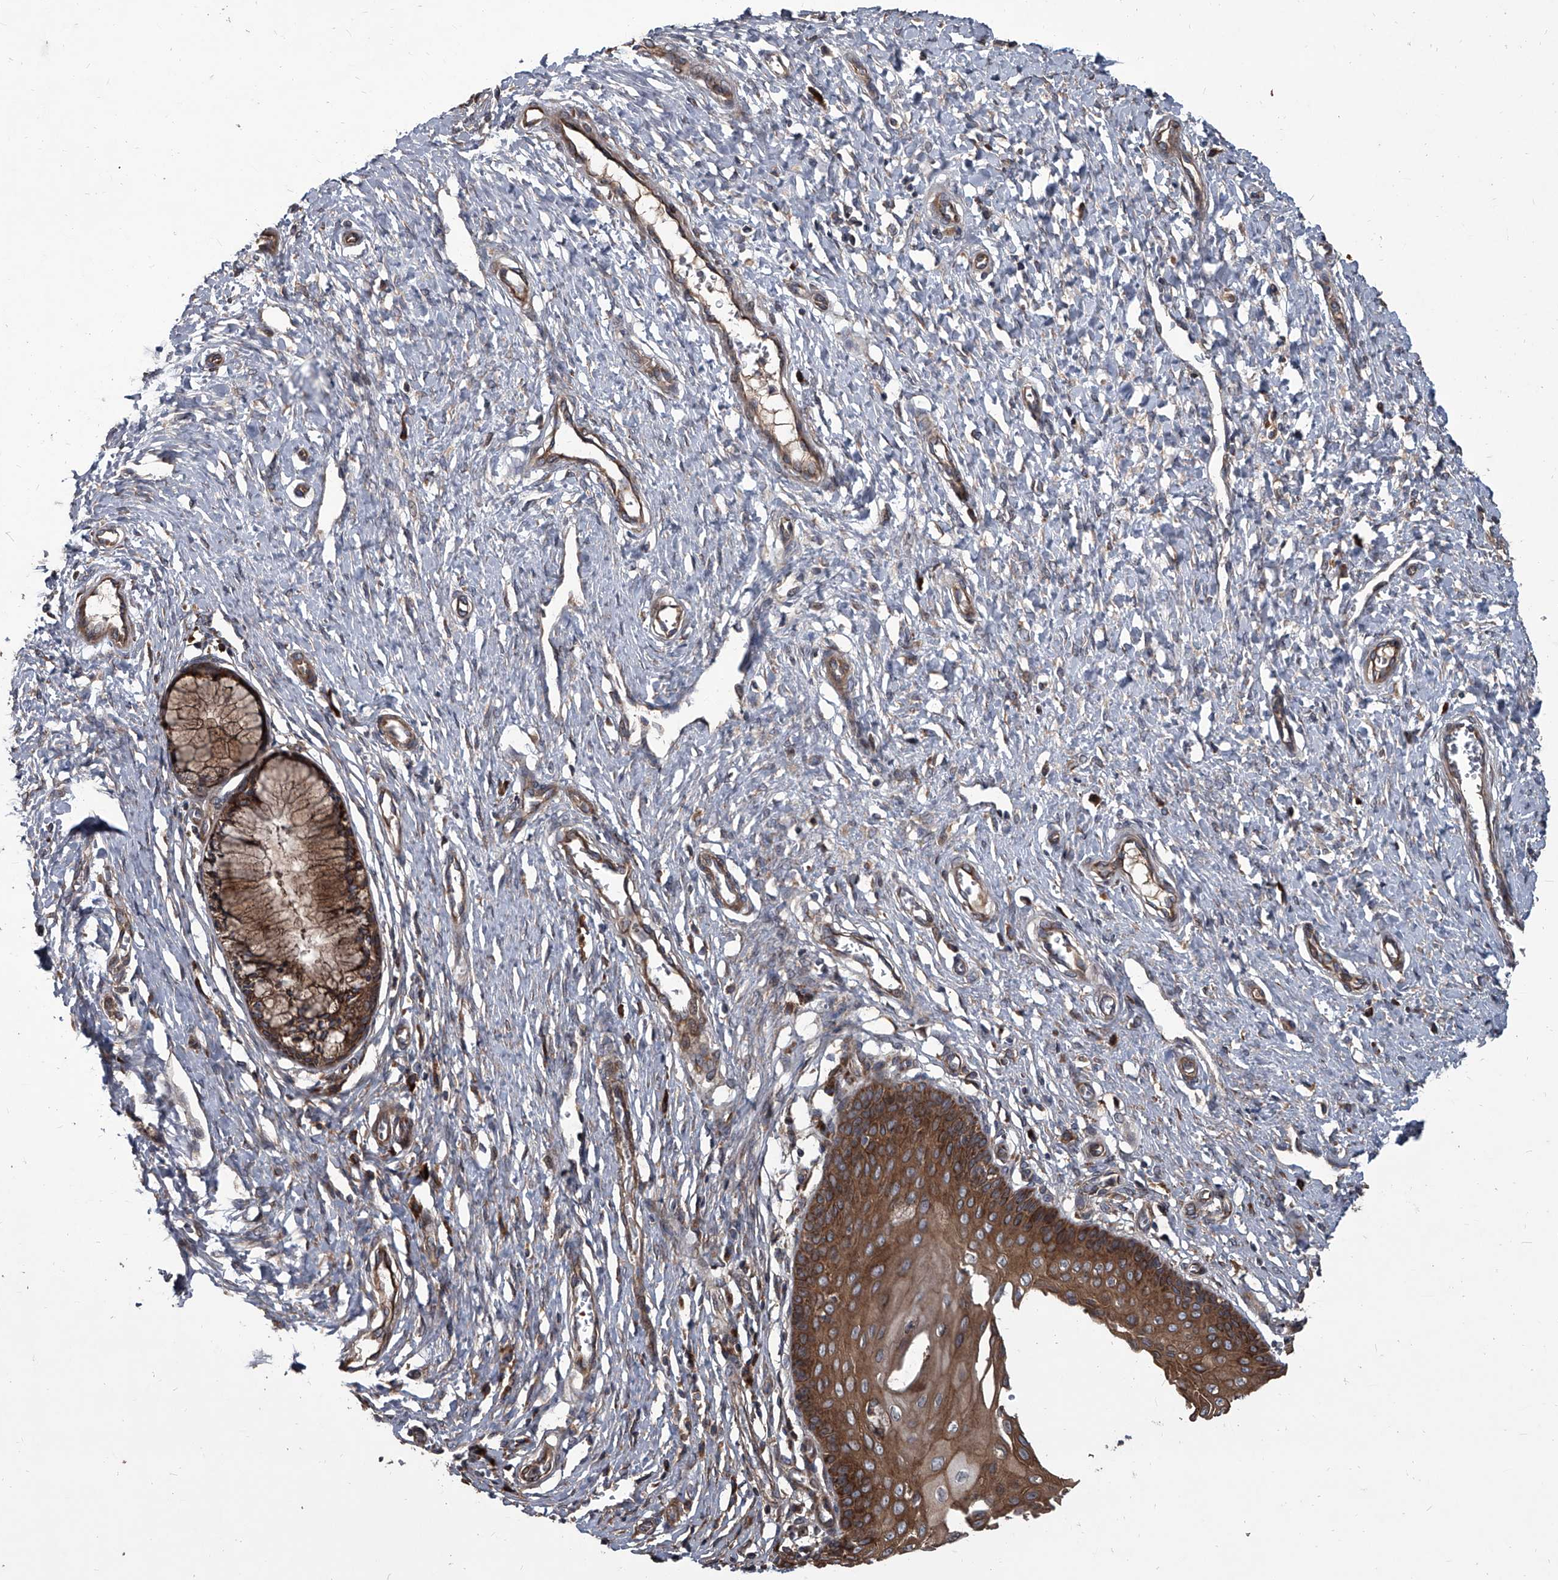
{"staining": {"intensity": "moderate", "quantity": "25%-75%", "location": "cytoplasmic/membranous"}, "tissue": "cervix", "cell_type": "Glandular cells", "image_type": "normal", "snomed": [{"axis": "morphology", "description": "Normal tissue, NOS"}, {"axis": "topography", "description": "Cervix"}], "caption": "Glandular cells demonstrate medium levels of moderate cytoplasmic/membranous expression in about 25%-75% of cells in benign cervix. The staining was performed using DAB (3,3'-diaminobenzidine), with brown indicating positive protein expression. Nuclei are stained blue with hematoxylin.", "gene": "EVA1C", "patient": {"sex": "female", "age": 55}}